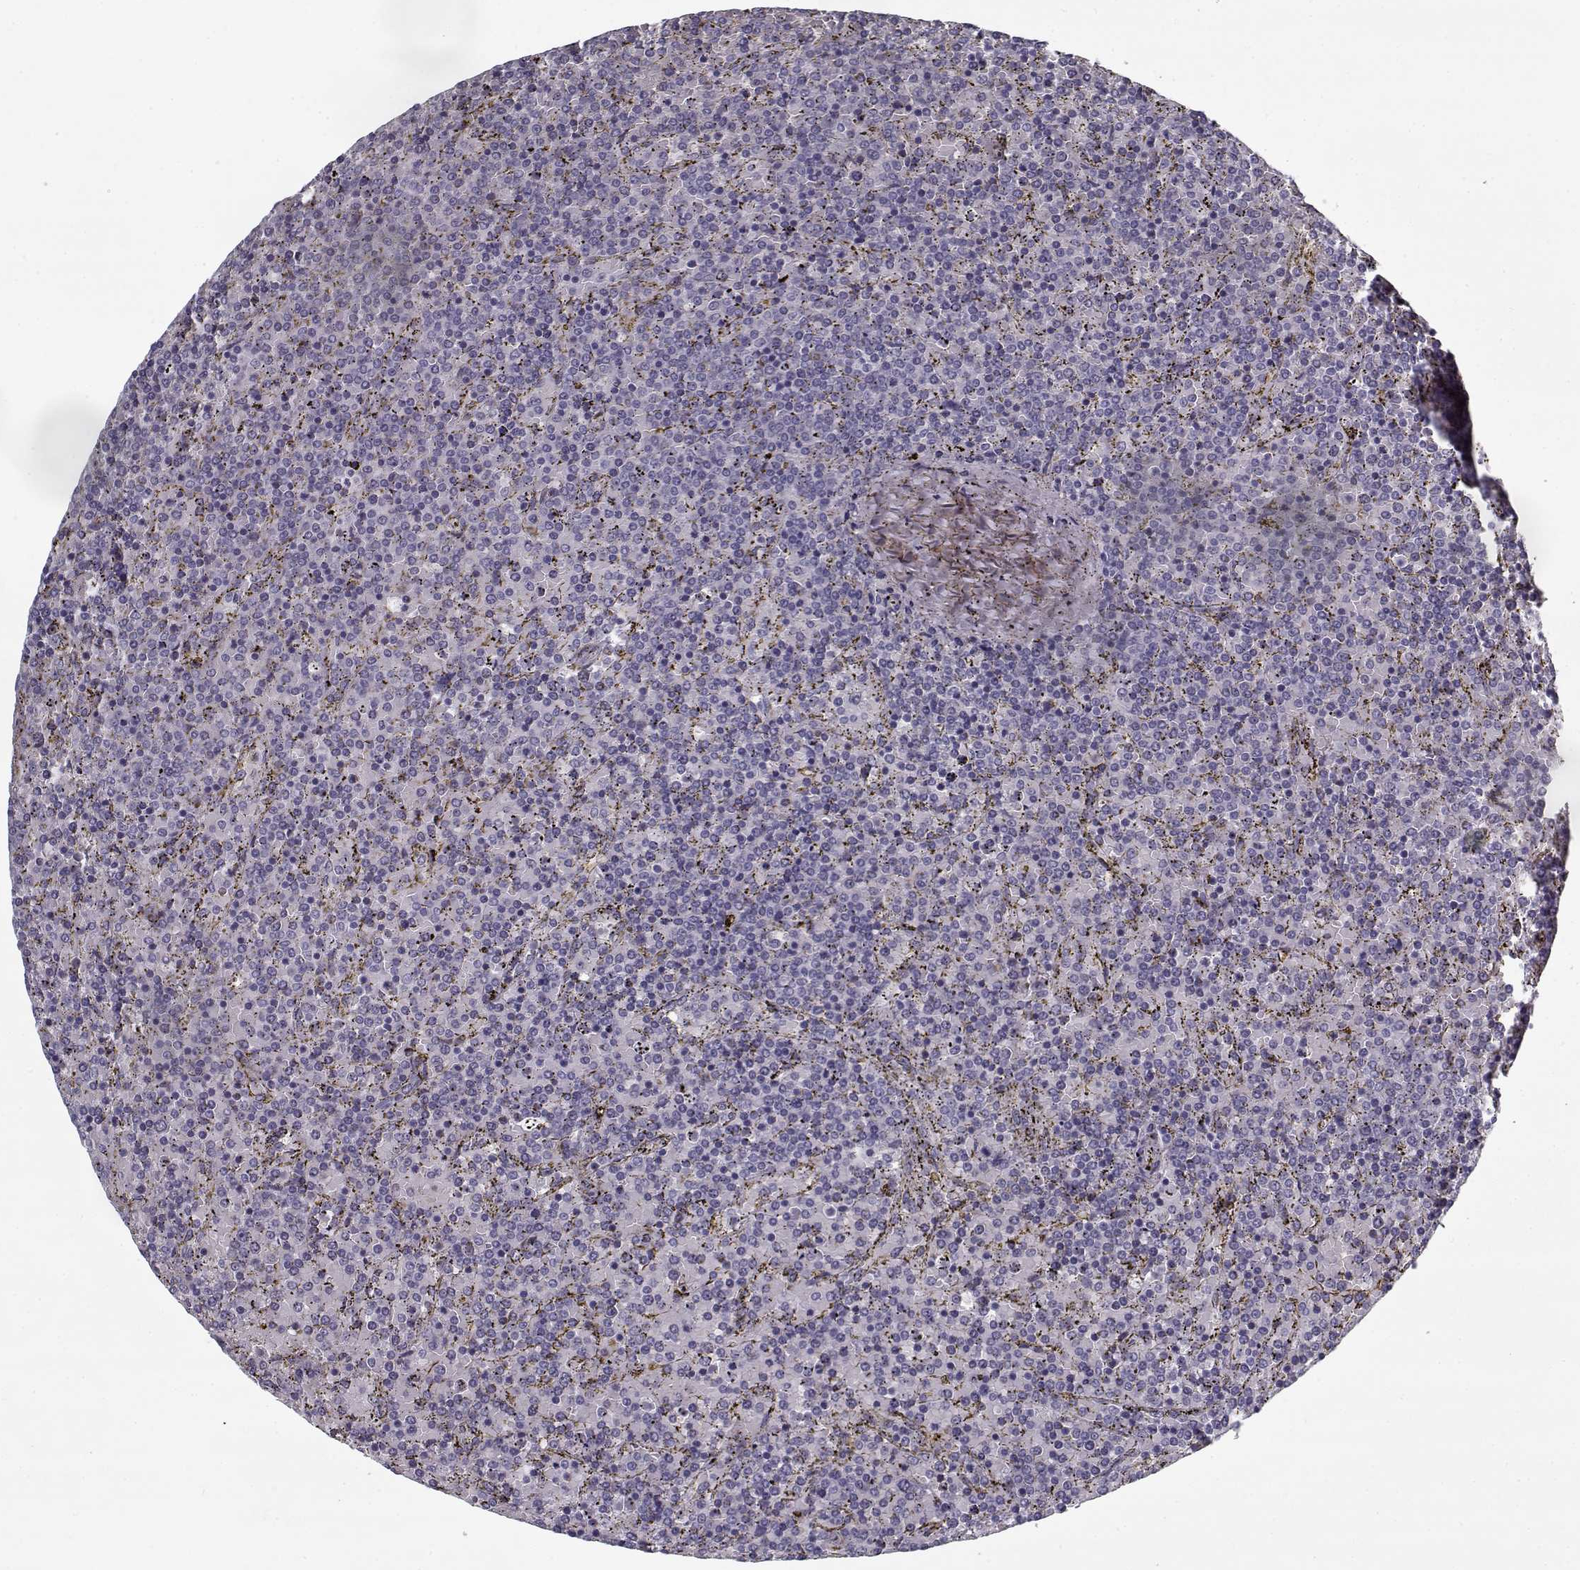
{"staining": {"intensity": "negative", "quantity": "none", "location": "none"}, "tissue": "lymphoma", "cell_type": "Tumor cells", "image_type": "cancer", "snomed": [{"axis": "morphology", "description": "Malignant lymphoma, non-Hodgkin's type, Low grade"}, {"axis": "topography", "description": "Spleen"}], "caption": "Malignant lymphoma, non-Hodgkin's type (low-grade) was stained to show a protein in brown. There is no significant expression in tumor cells. The staining was performed using DAB (3,3'-diaminobenzidine) to visualize the protein expression in brown, while the nuclei were stained in blue with hematoxylin (Magnification: 20x).", "gene": "RNF32", "patient": {"sex": "female", "age": 77}}